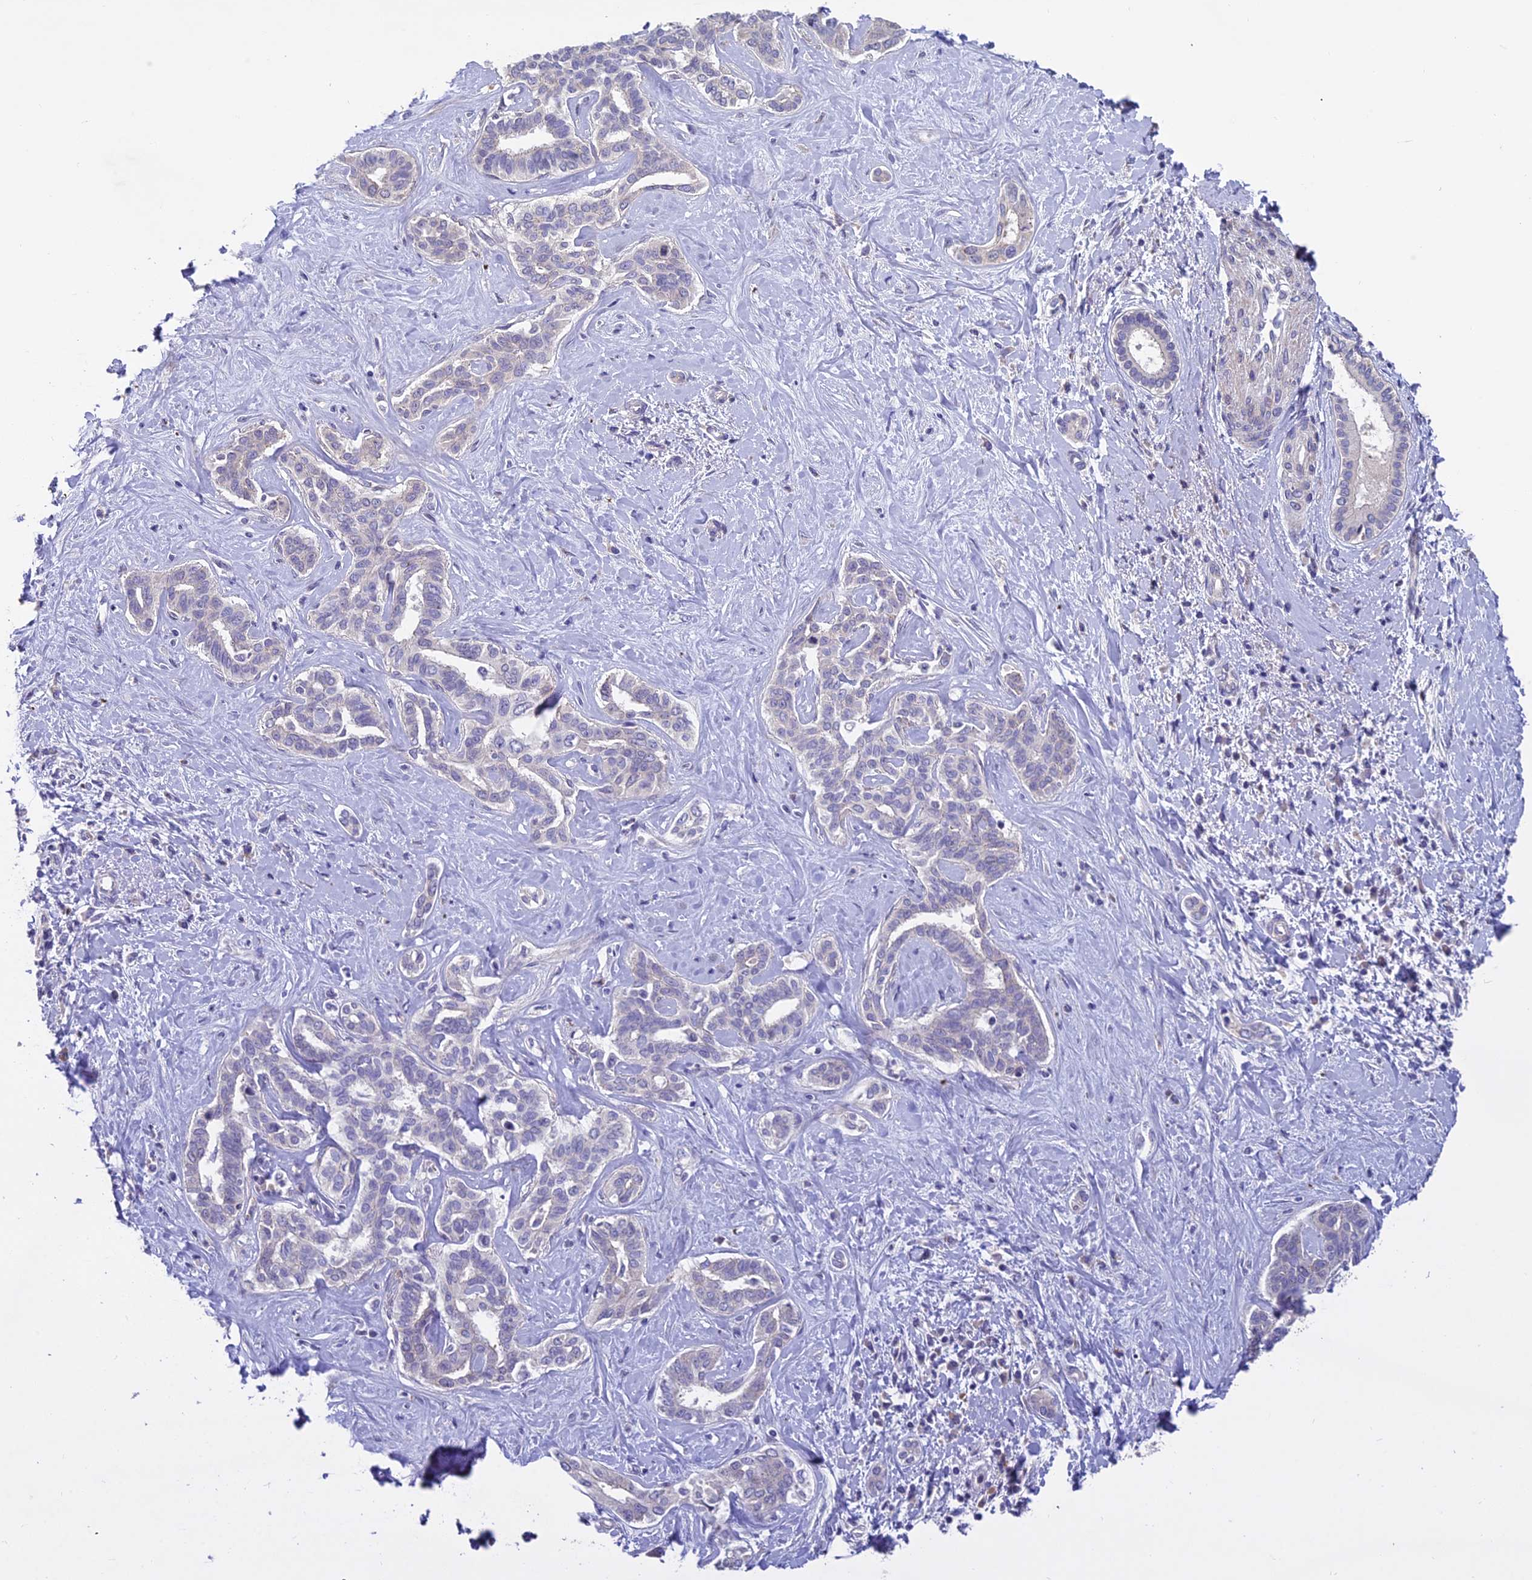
{"staining": {"intensity": "negative", "quantity": "none", "location": "none"}, "tissue": "liver cancer", "cell_type": "Tumor cells", "image_type": "cancer", "snomed": [{"axis": "morphology", "description": "Cholangiocarcinoma"}, {"axis": "topography", "description": "Liver"}], "caption": "Photomicrograph shows no significant protein expression in tumor cells of liver cancer.", "gene": "CENPL", "patient": {"sex": "female", "age": 77}}